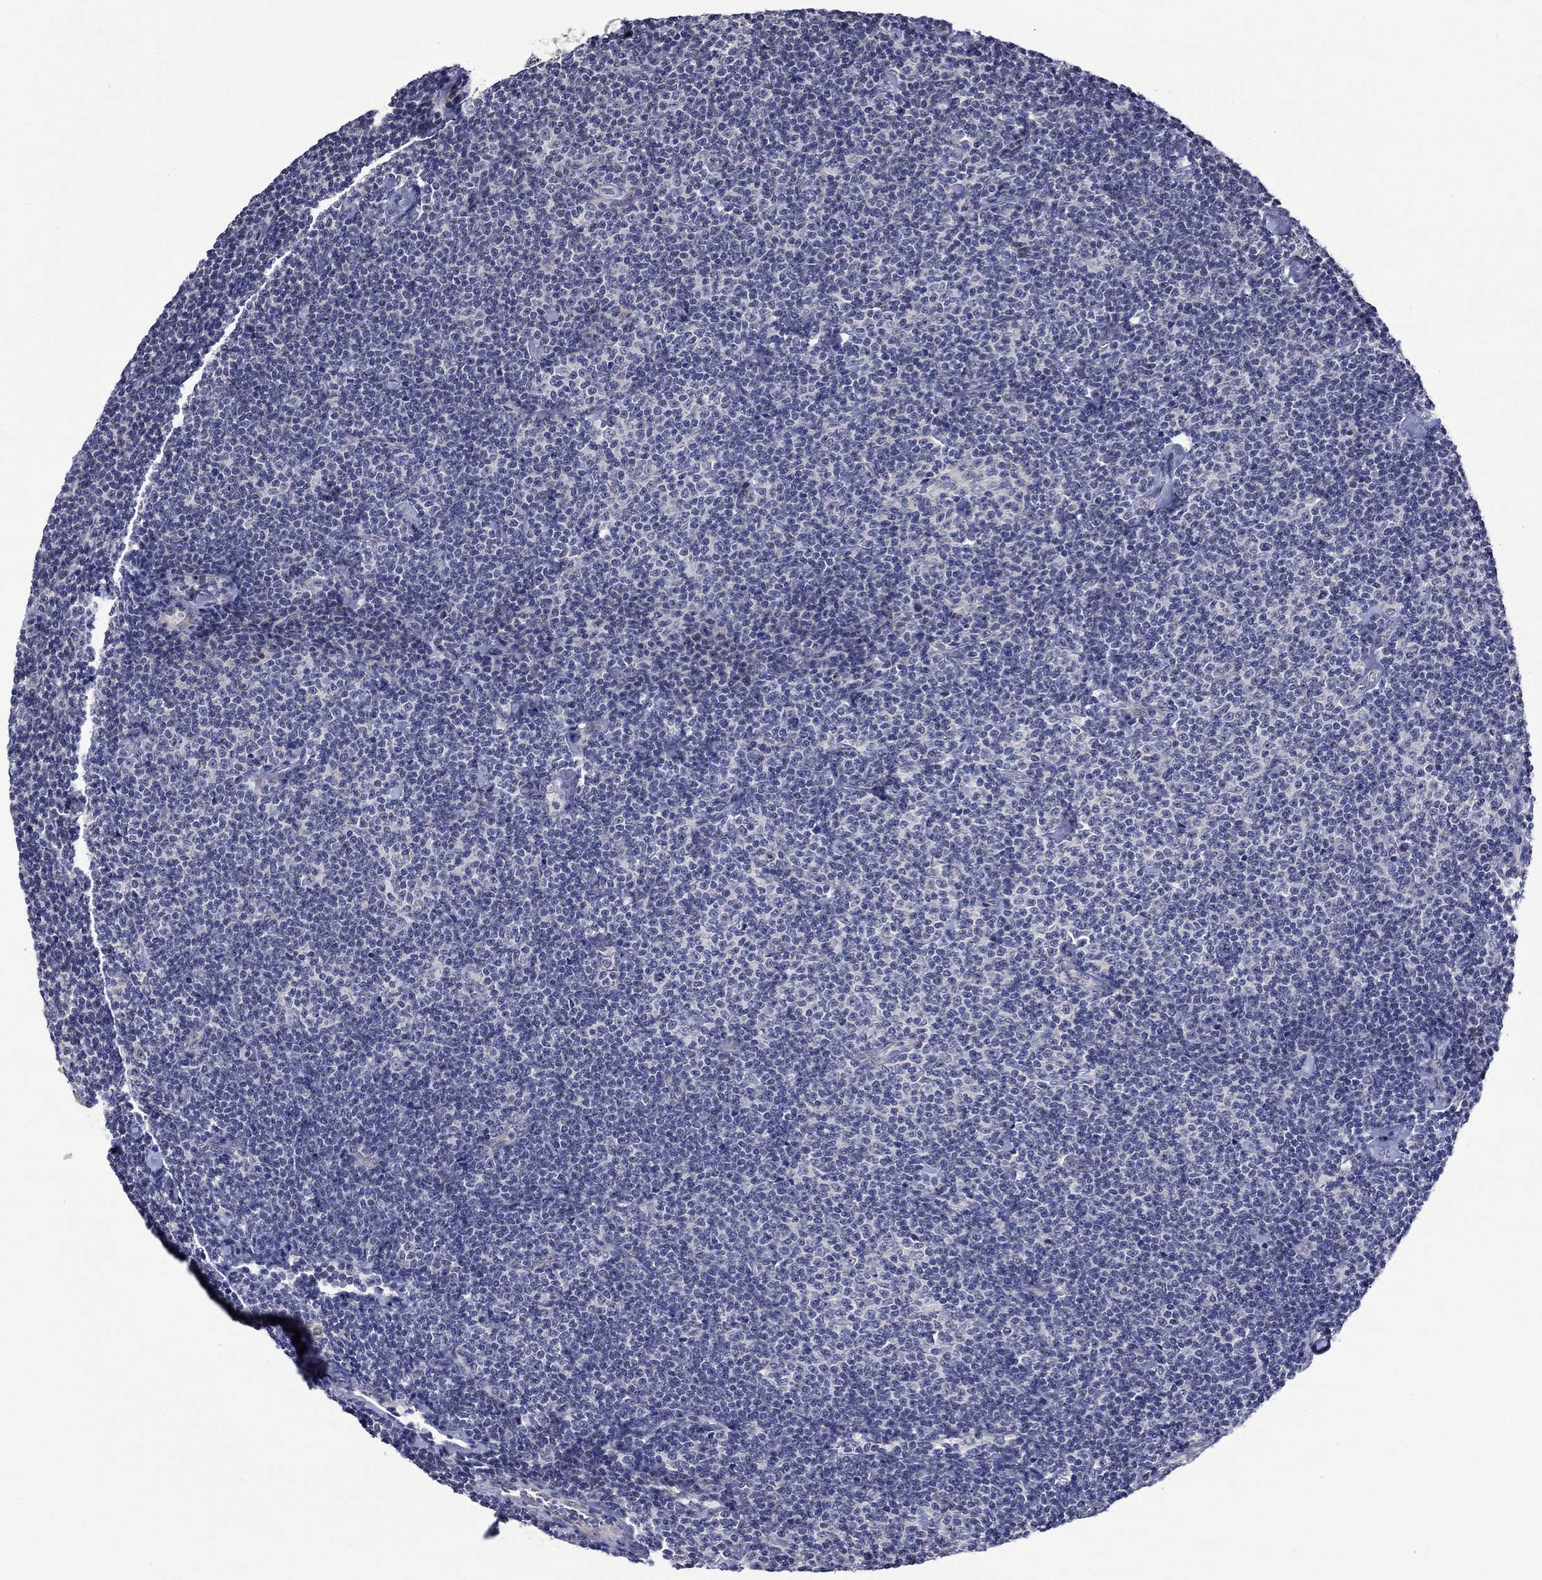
{"staining": {"intensity": "negative", "quantity": "none", "location": "none"}, "tissue": "lymphoma", "cell_type": "Tumor cells", "image_type": "cancer", "snomed": [{"axis": "morphology", "description": "Malignant lymphoma, non-Hodgkin's type, Low grade"}, {"axis": "topography", "description": "Lymph node"}], "caption": "DAB immunohistochemical staining of human lymphoma displays no significant positivity in tumor cells. (Stains: DAB IHC with hematoxylin counter stain, Microscopy: brightfield microscopy at high magnification).", "gene": "DDX3Y", "patient": {"sex": "male", "age": 81}}